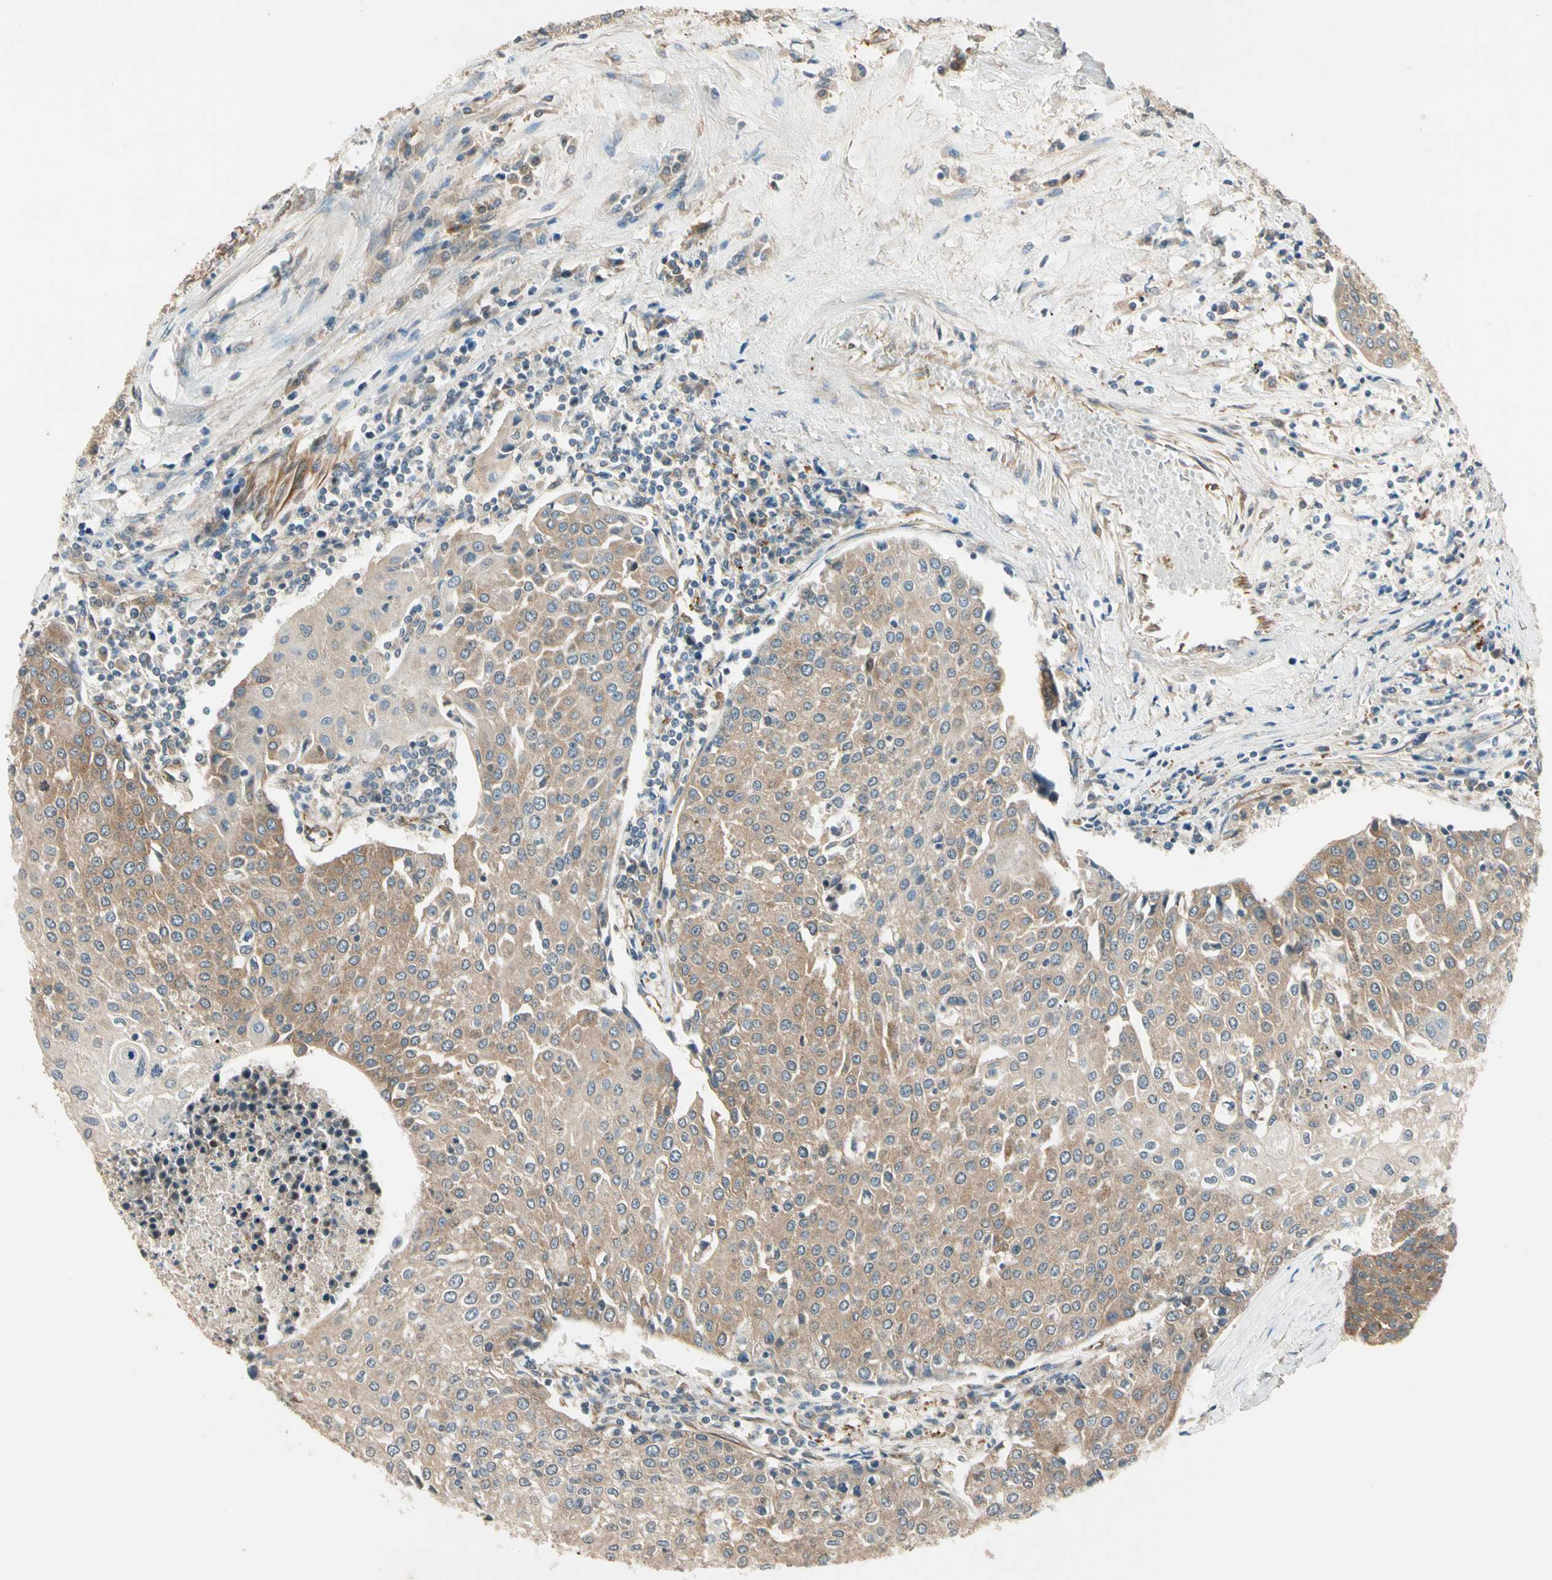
{"staining": {"intensity": "weak", "quantity": ">75%", "location": "cytoplasmic/membranous"}, "tissue": "urothelial cancer", "cell_type": "Tumor cells", "image_type": "cancer", "snomed": [{"axis": "morphology", "description": "Urothelial carcinoma, High grade"}, {"axis": "topography", "description": "Urinary bladder"}], "caption": "Human high-grade urothelial carcinoma stained with a protein marker shows weak staining in tumor cells.", "gene": "ROCK2", "patient": {"sex": "female", "age": 85}}